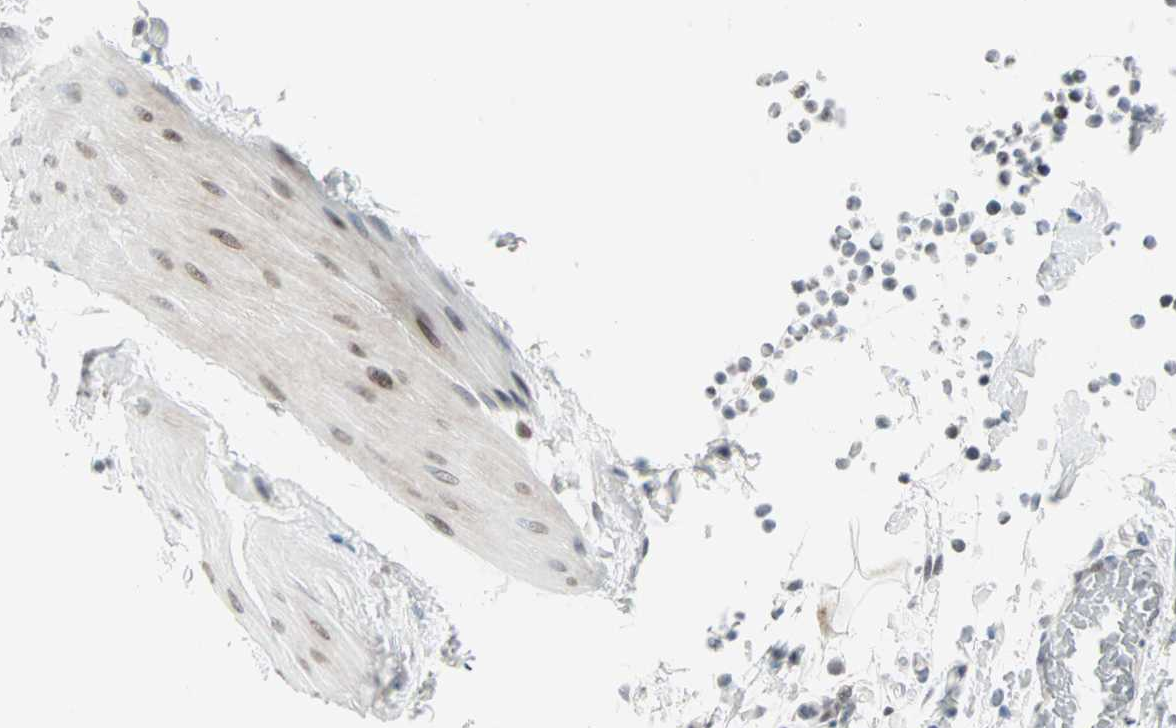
{"staining": {"intensity": "negative", "quantity": "none", "location": "none"}, "tissue": "smooth muscle", "cell_type": "Smooth muscle cells", "image_type": "normal", "snomed": [{"axis": "morphology", "description": "Normal tissue, NOS"}, {"axis": "topography", "description": "Smooth muscle"}, {"axis": "topography", "description": "Colon"}], "caption": "DAB immunohistochemical staining of normal smooth muscle shows no significant positivity in smooth muscle cells.", "gene": "CBLC", "patient": {"sex": "male", "age": 67}}